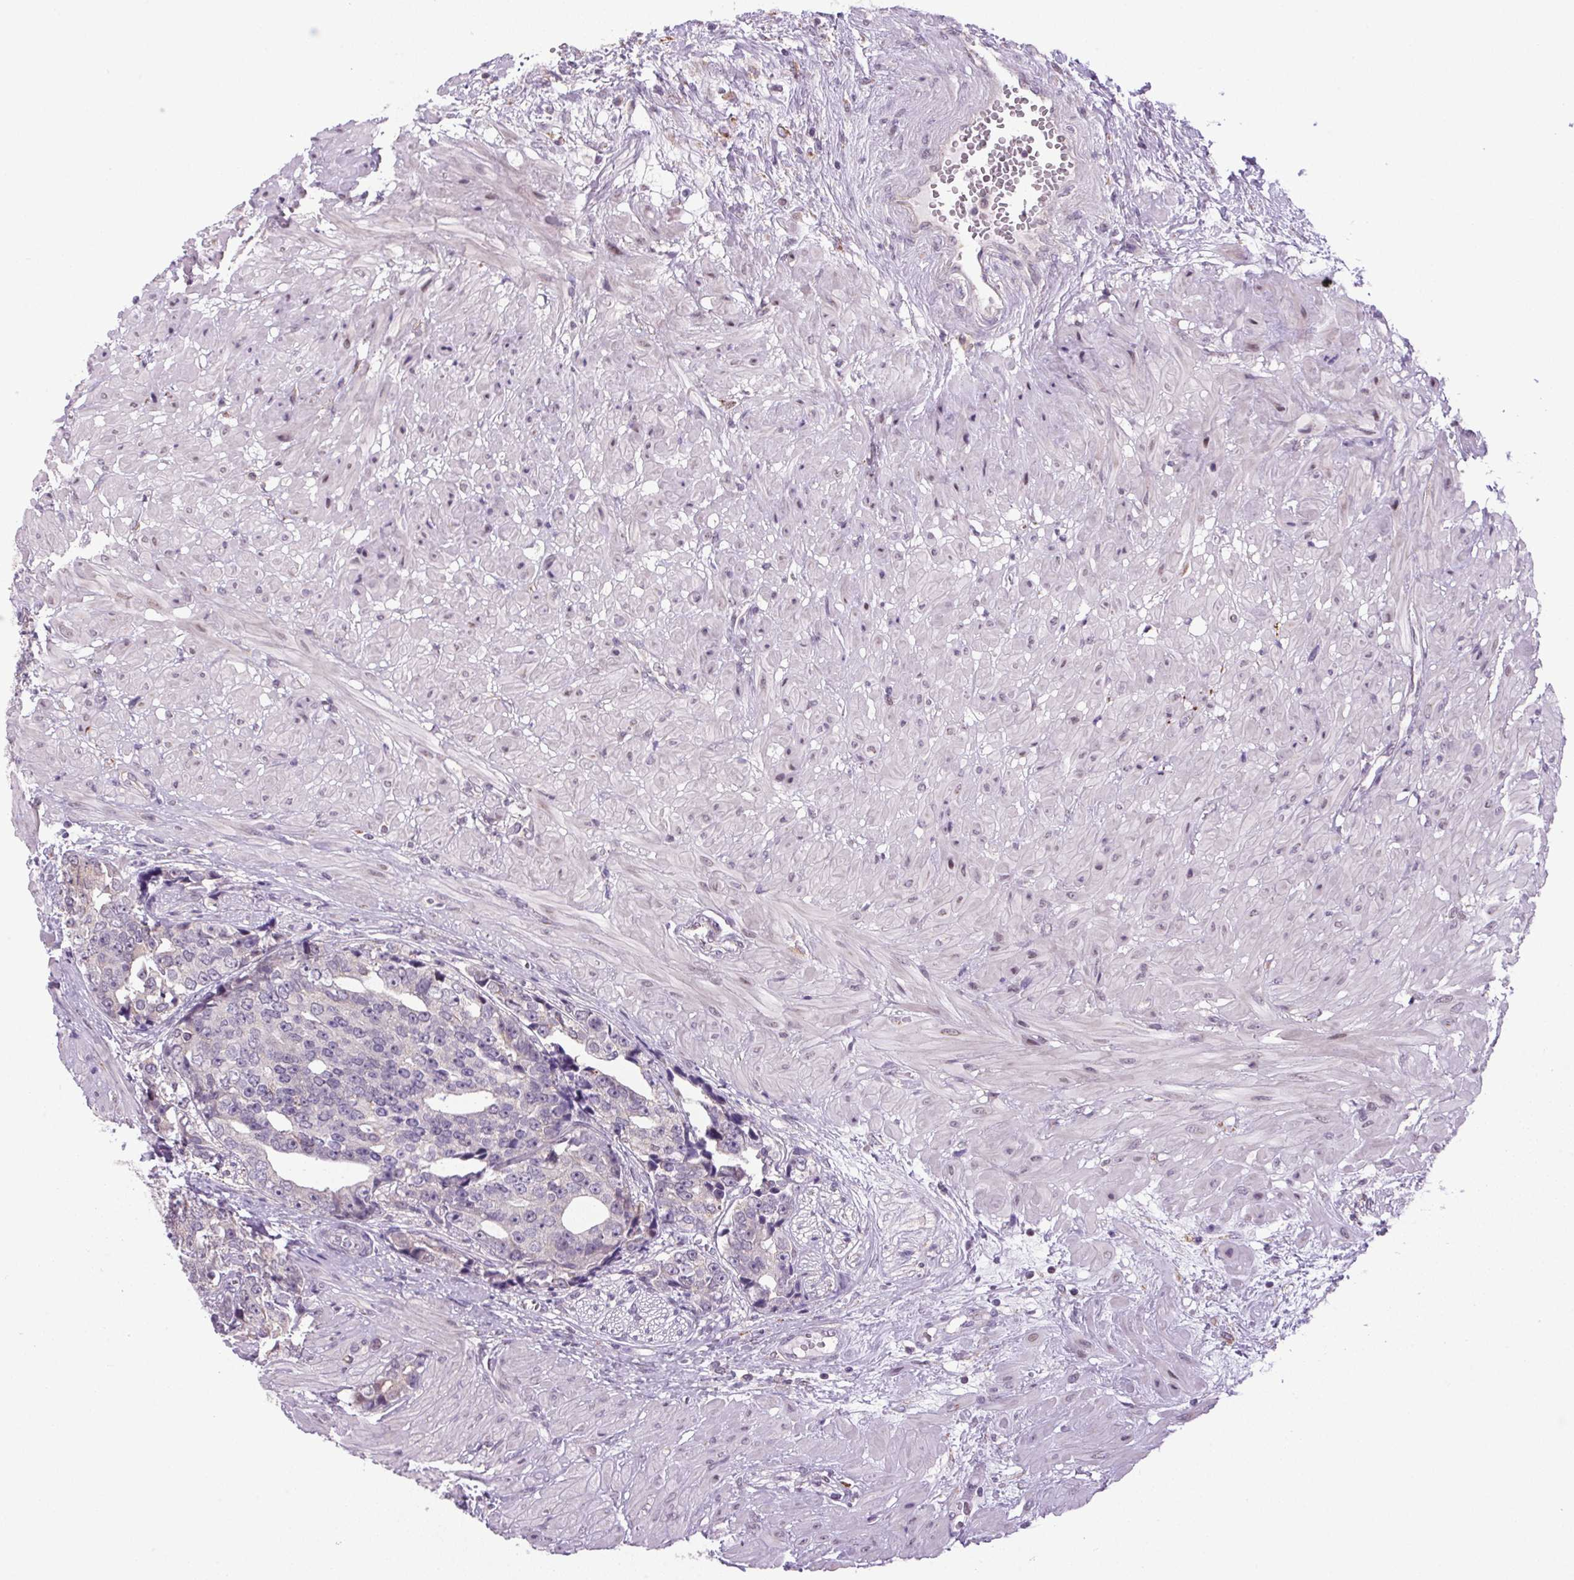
{"staining": {"intensity": "weak", "quantity": "<25%", "location": "cytoplasmic/membranous"}, "tissue": "prostate cancer", "cell_type": "Tumor cells", "image_type": "cancer", "snomed": [{"axis": "morphology", "description": "Adenocarcinoma, High grade"}, {"axis": "topography", "description": "Prostate"}], "caption": "A micrograph of human high-grade adenocarcinoma (prostate) is negative for staining in tumor cells.", "gene": "AKR1E2", "patient": {"sex": "male", "age": 71}}